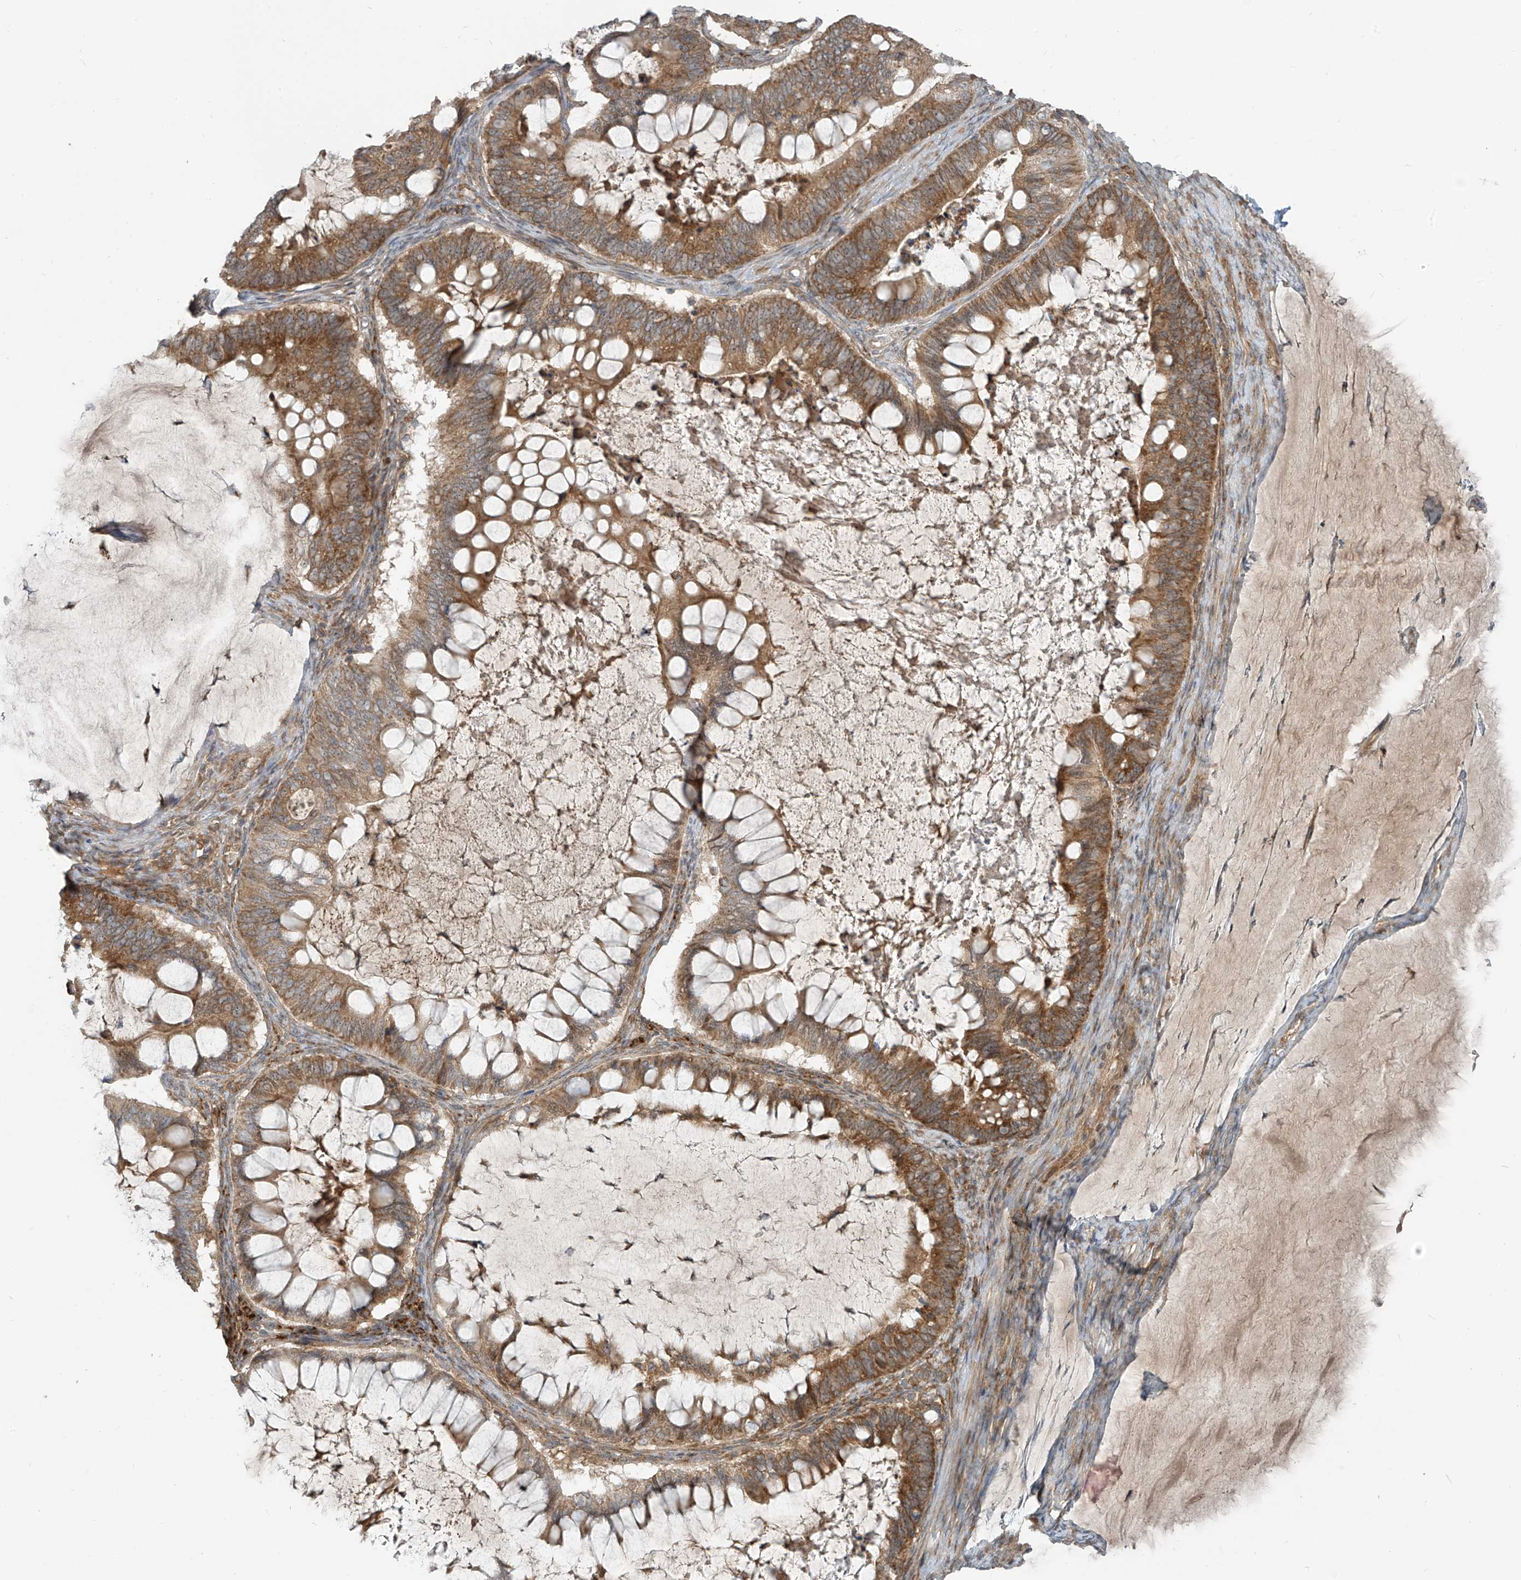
{"staining": {"intensity": "moderate", "quantity": ">75%", "location": "cytoplasmic/membranous"}, "tissue": "ovarian cancer", "cell_type": "Tumor cells", "image_type": "cancer", "snomed": [{"axis": "morphology", "description": "Cystadenocarcinoma, mucinous, NOS"}, {"axis": "topography", "description": "Ovary"}], "caption": "Approximately >75% of tumor cells in ovarian mucinous cystadenocarcinoma show moderate cytoplasmic/membranous protein staining as visualized by brown immunohistochemical staining.", "gene": "KATNIP", "patient": {"sex": "female", "age": 61}}